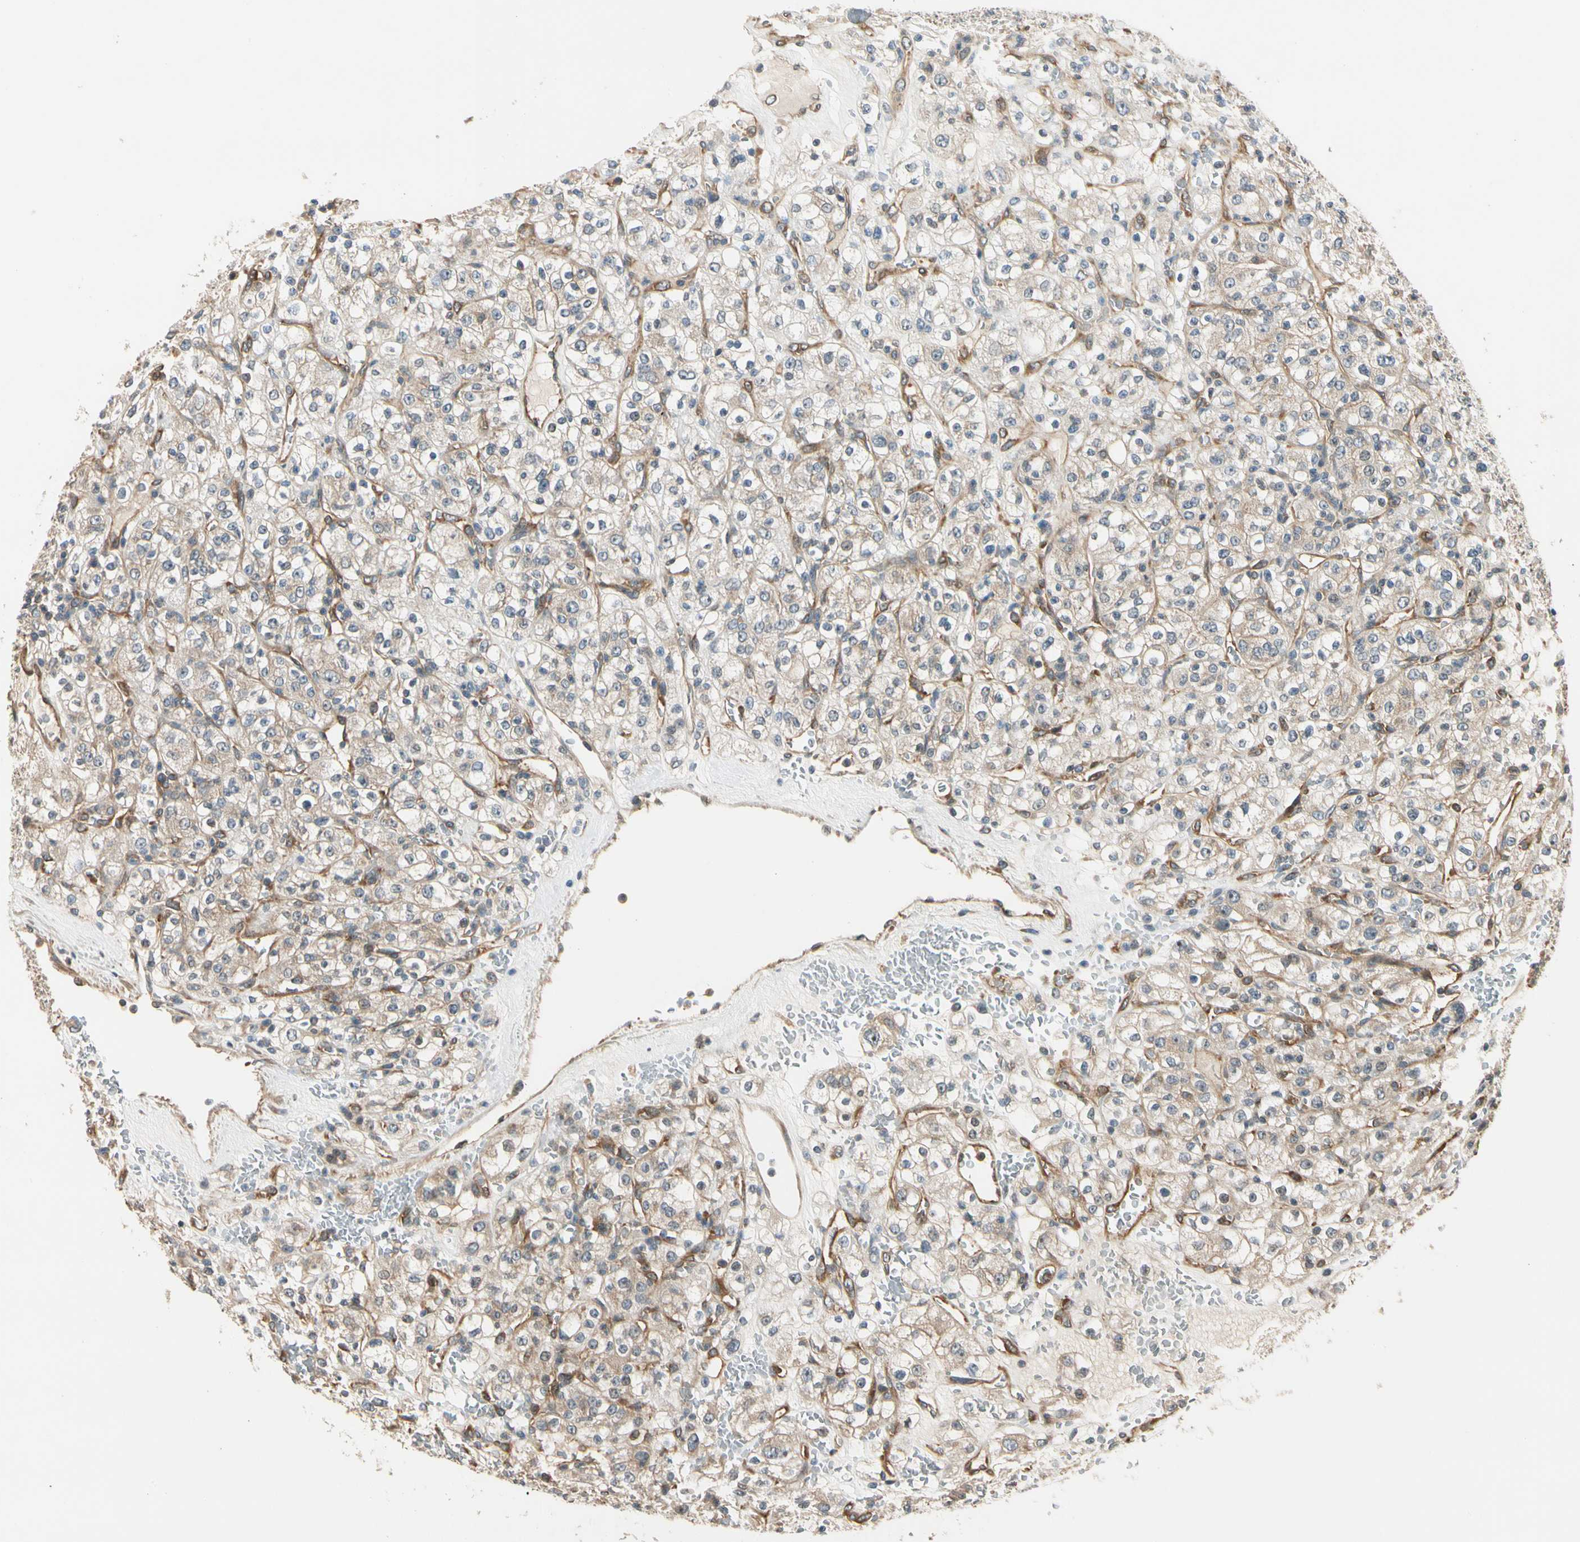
{"staining": {"intensity": "weak", "quantity": ">75%", "location": "cytoplasmic/membranous"}, "tissue": "renal cancer", "cell_type": "Tumor cells", "image_type": "cancer", "snomed": [{"axis": "morphology", "description": "Normal tissue, NOS"}, {"axis": "morphology", "description": "Adenocarcinoma, NOS"}, {"axis": "topography", "description": "Kidney"}], "caption": "Tumor cells exhibit low levels of weak cytoplasmic/membranous staining in approximately >75% of cells in human renal adenocarcinoma.", "gene": "ROCK2", "patient": {"sex": "female", "age": 72}}